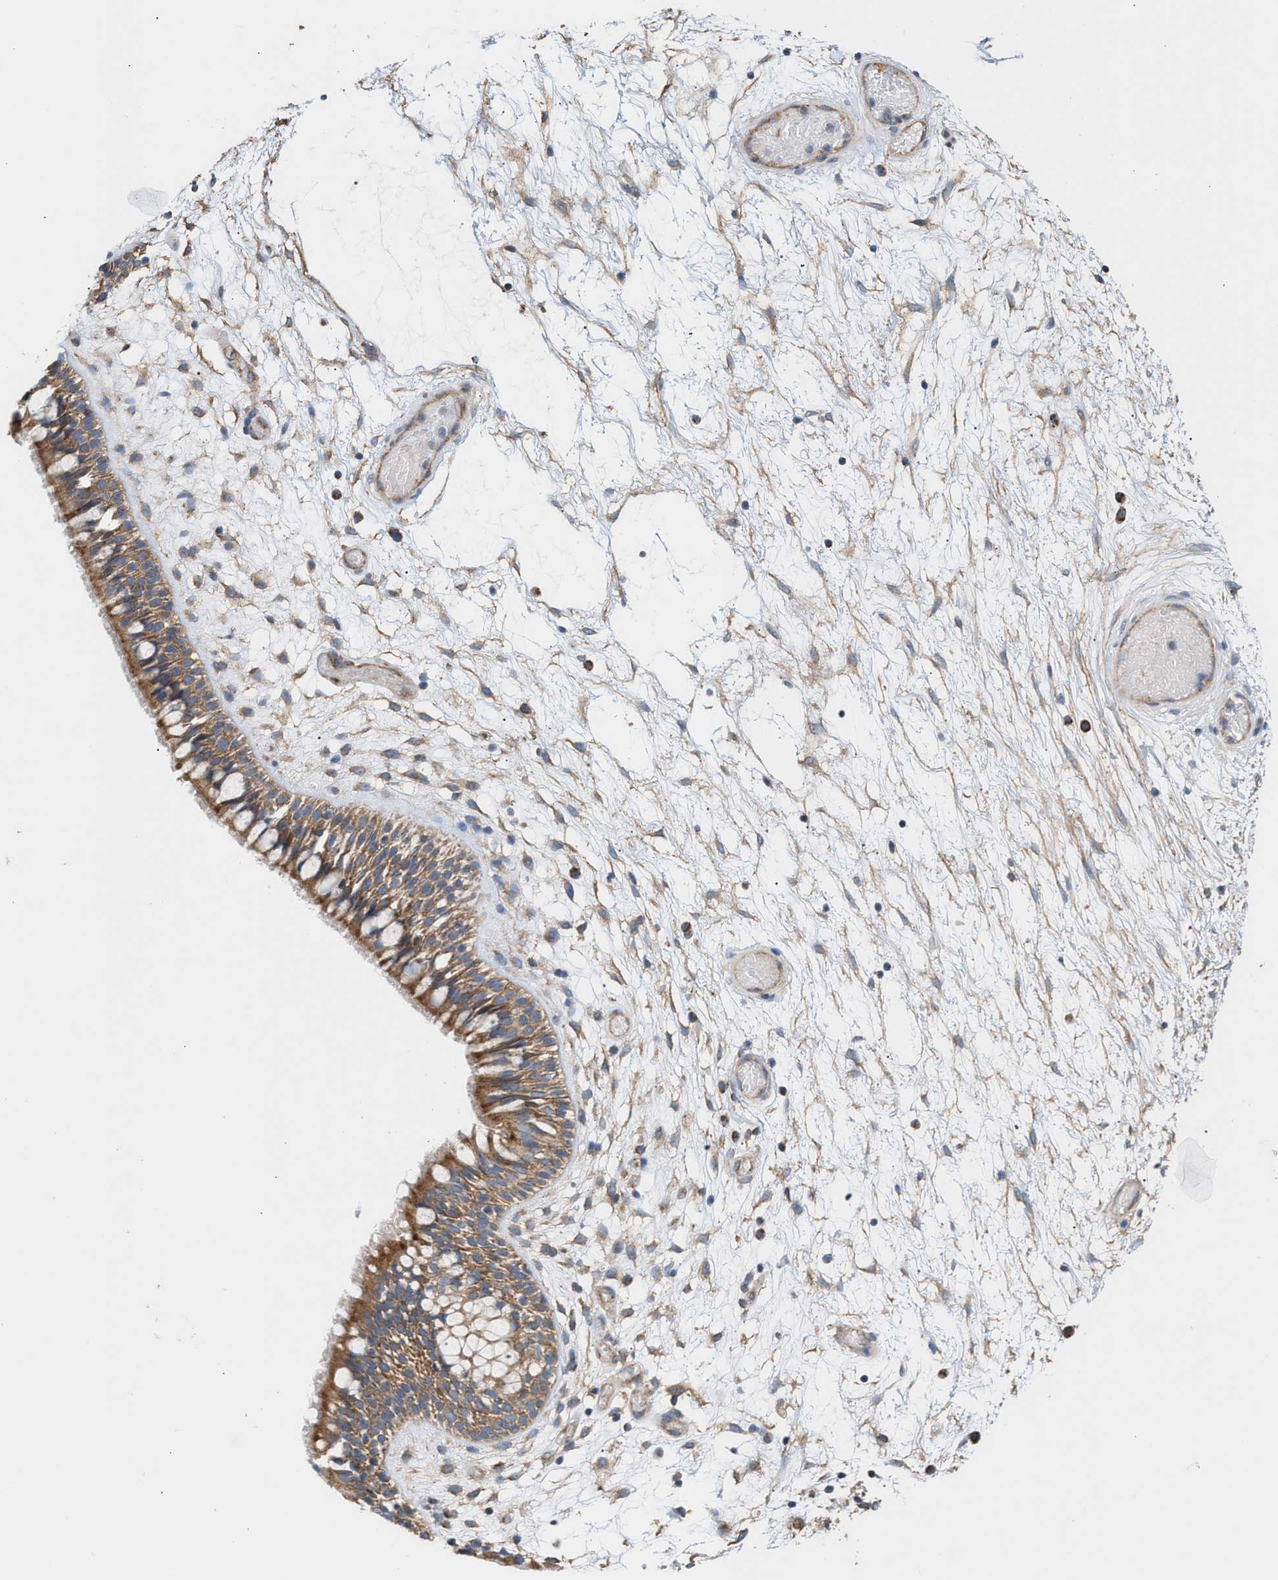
{"staining": {"intensity": "moderate", "quantity": ">75%", "location": "cytoplasmic/membranous"}, "tissue": "nasopharynx", "cell_type": "Respiratory epithelial cells", "image_type": "normal", "snomed": [{"axis": "morphology", "description": "Normal tissue, NOS"}, {"axis": "morphology", "description": "Inflammation, NOS"}, {"axis": "topography", "description": "Nasopharynx"}], "caption": "Protein expression analysis of normal nasopharynx reveals moderate cytoplasmic/membranous positivity in about >75% of respiratory epithelial cells. The protein of interest is stained brown, and the nuclei are stained in blue (DAB (3,3'-diaminobenzidine) IHC with brightfield microscopy, high magnification).", "gene": "OXSM", "patient": {"sex": "male", "age": 48}}